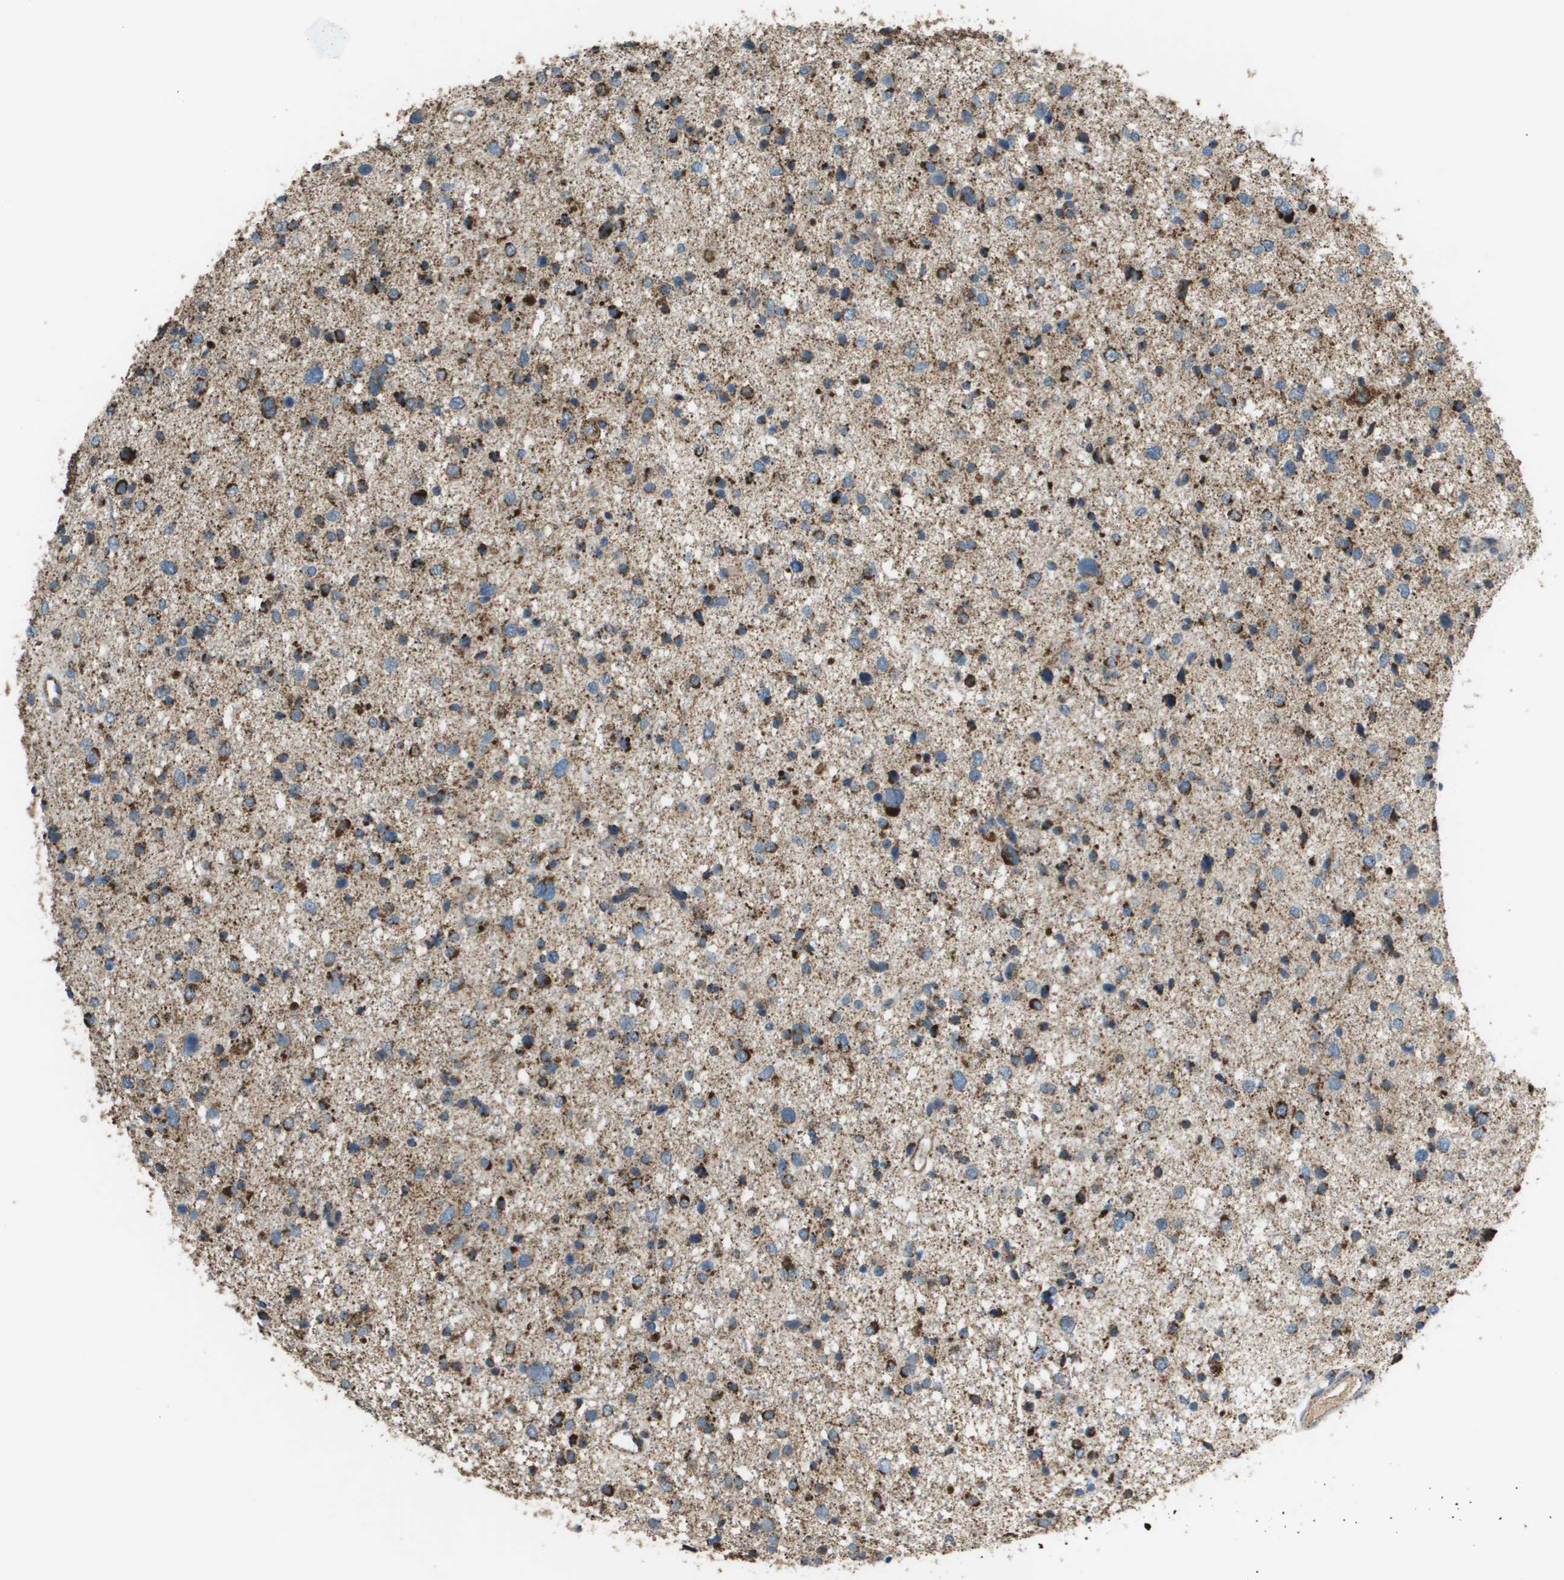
{"staining": {"intensity": "strong", "quantity": "<25%", "location": "cytoplasmic/membranous"}, "tissue": "glioma", "cell_type": "Tumor cells", "image_type": "cancer", "snomed": [{"axis": "morphology", "description": "Glioma, malignant, Low grade"}, {"axis": "topography", "description": "Brain"}], "caption": "A high-resolution image shows IHC staining of malignant low-grade glioma, which displays strong cytoplasmic/membranous staining in approximately <25% of tumor cells.", "gene": "FH", "patient": {"sex": "female", "age": 37}}